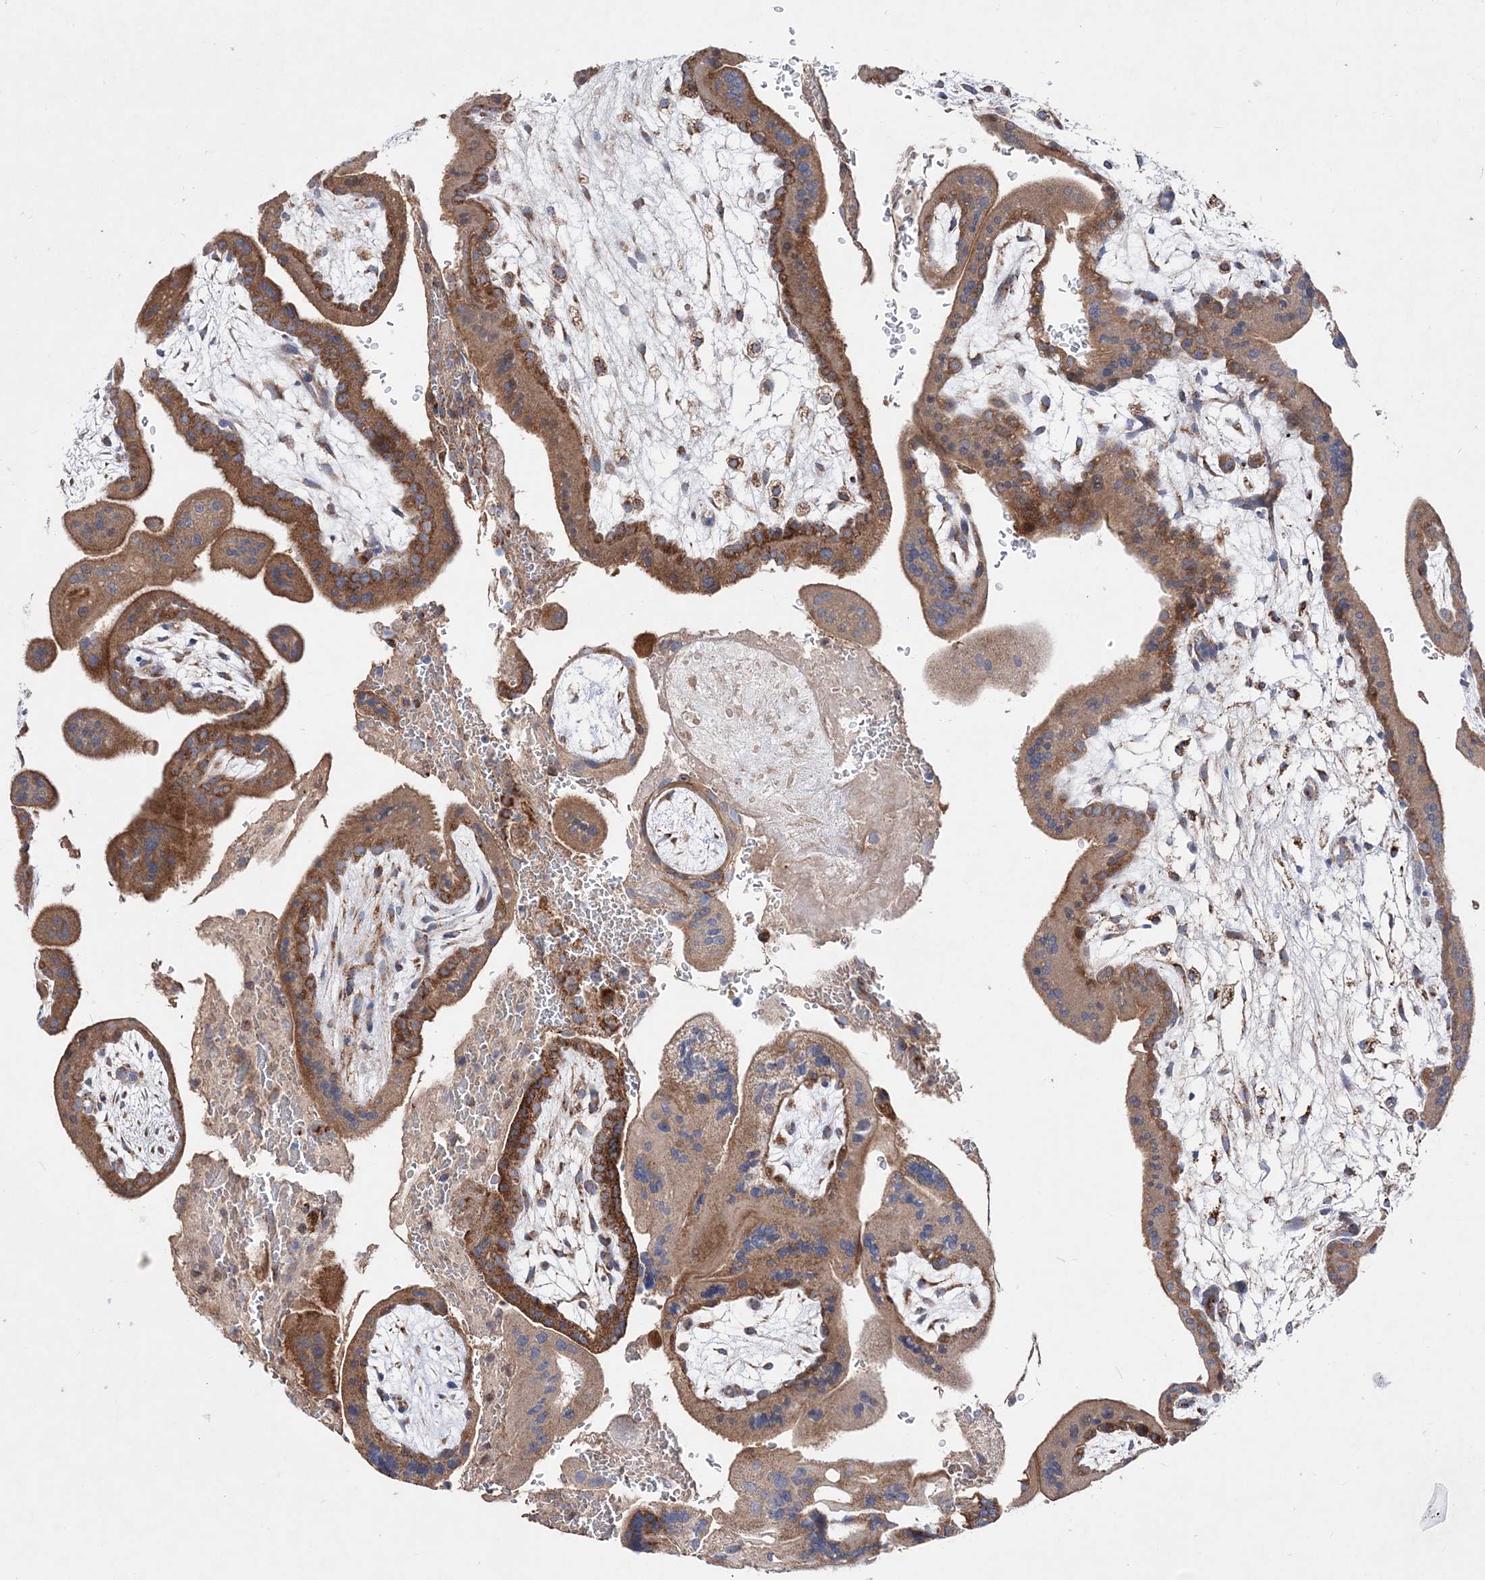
{"staining": {"intensity": "moderate", "quantity": ">75%", "location": "cytoplasmic/membranous"}, "tissue": "placenta", "cell_type": "Trophoblastic cells", "image_type": "normal", "snomed": [{"axis": "morphology", "description": "Normal tissue, NOS"}, {"axis": "topography", "description": "Placenta"}], "caption": "Moderate cytoplasmic/membranous staining for a protein is present in about >75% of trophoblastic cells of benign placenta using IHC.", "gene": "NGLY1", "patient": {"sex": "female", "age": 35}}